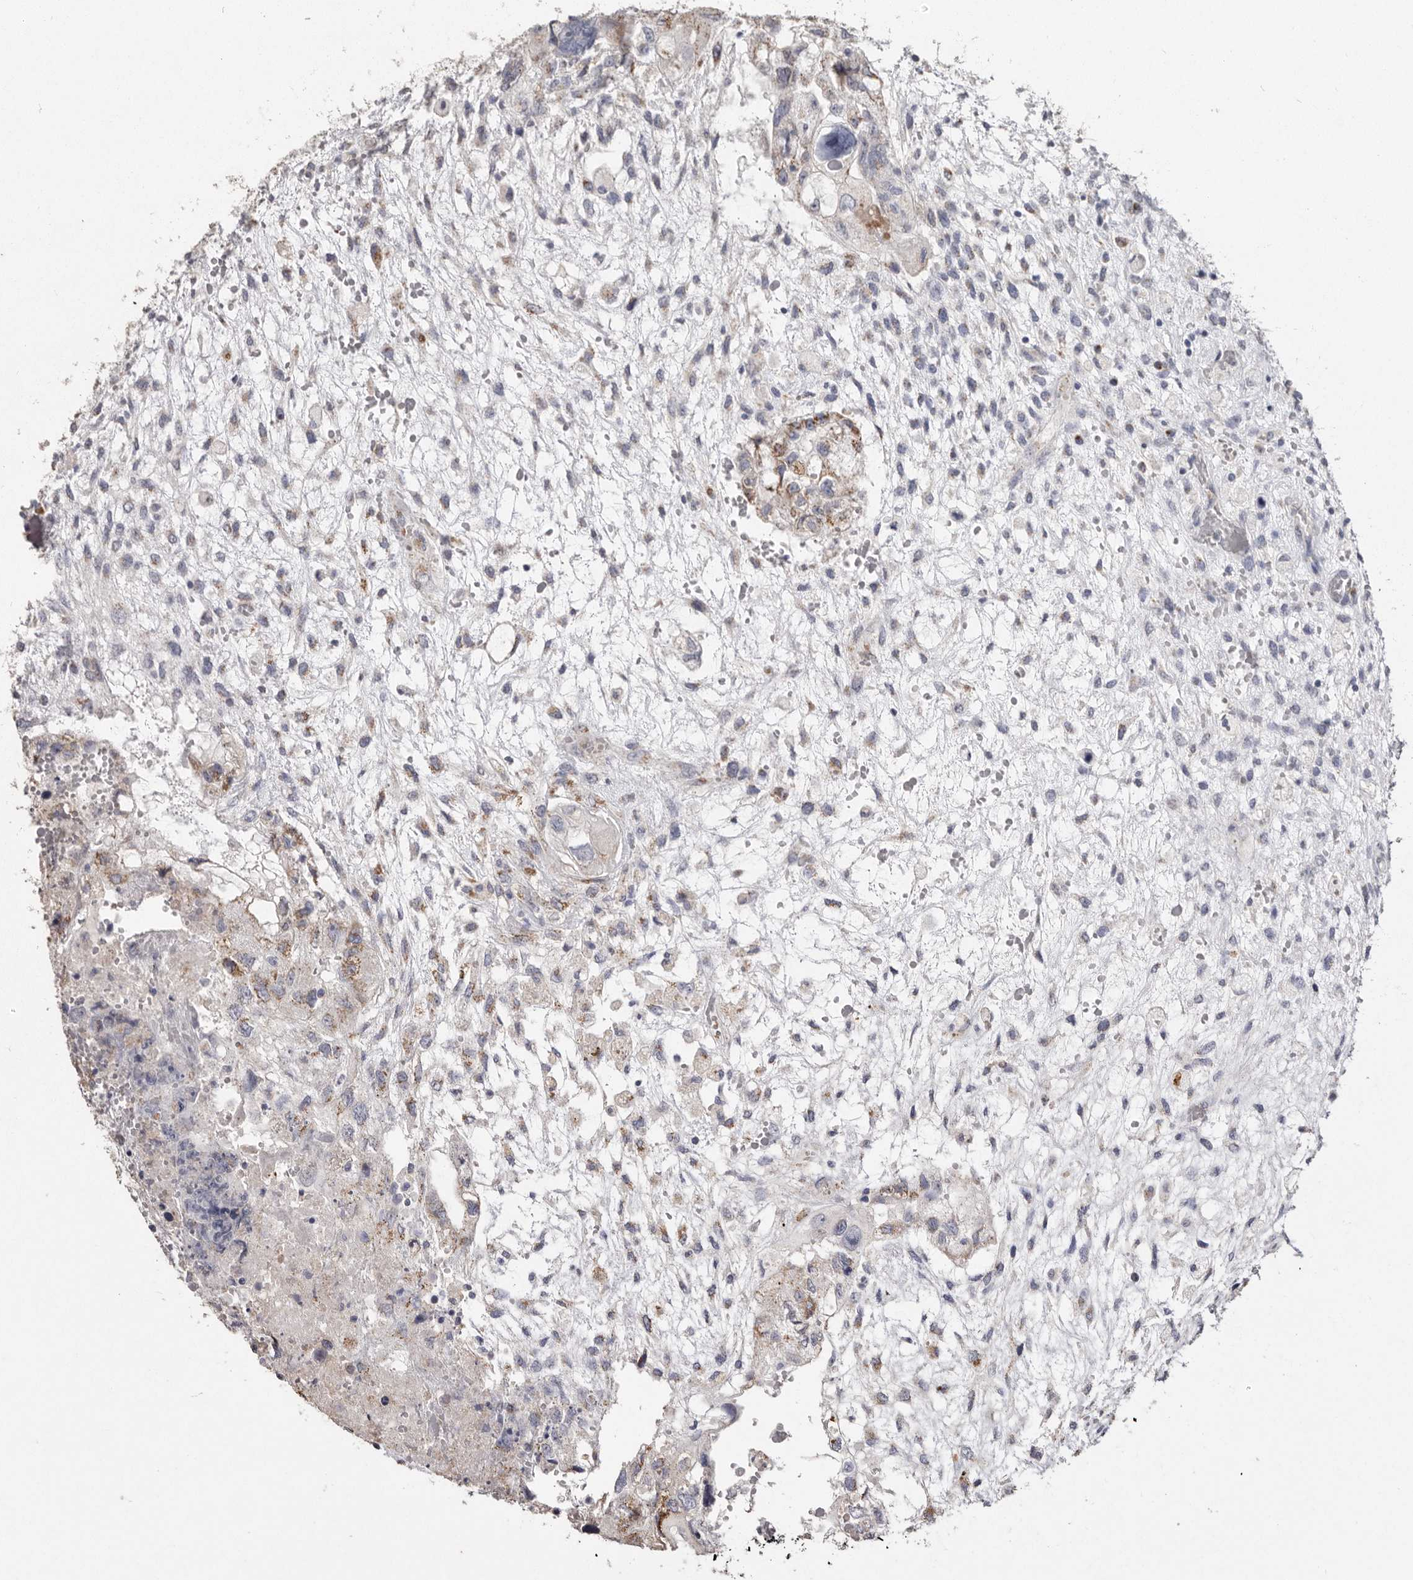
{"staining": {"intensity": "moderate", "quantity": "25%-75%", "location": "cytoplasmic/membranous"}, "tissue": "testis cancer", "cell_type": "Tumor cells", "image_type": "cancer", "snomed": [{"axis": "morphology", "description": "Carcinoma, Embryonal, NOS"}, {"axis": "topography", "description": "Testis"}], "caption": "This is an image of immunohistochemistry staining of testis cancer, which shows moderate expression in the cytoplasmic/membranous of tumor cells.", "gene": "LGALS7B", "patient": {"sex": "male", "age": 36}}